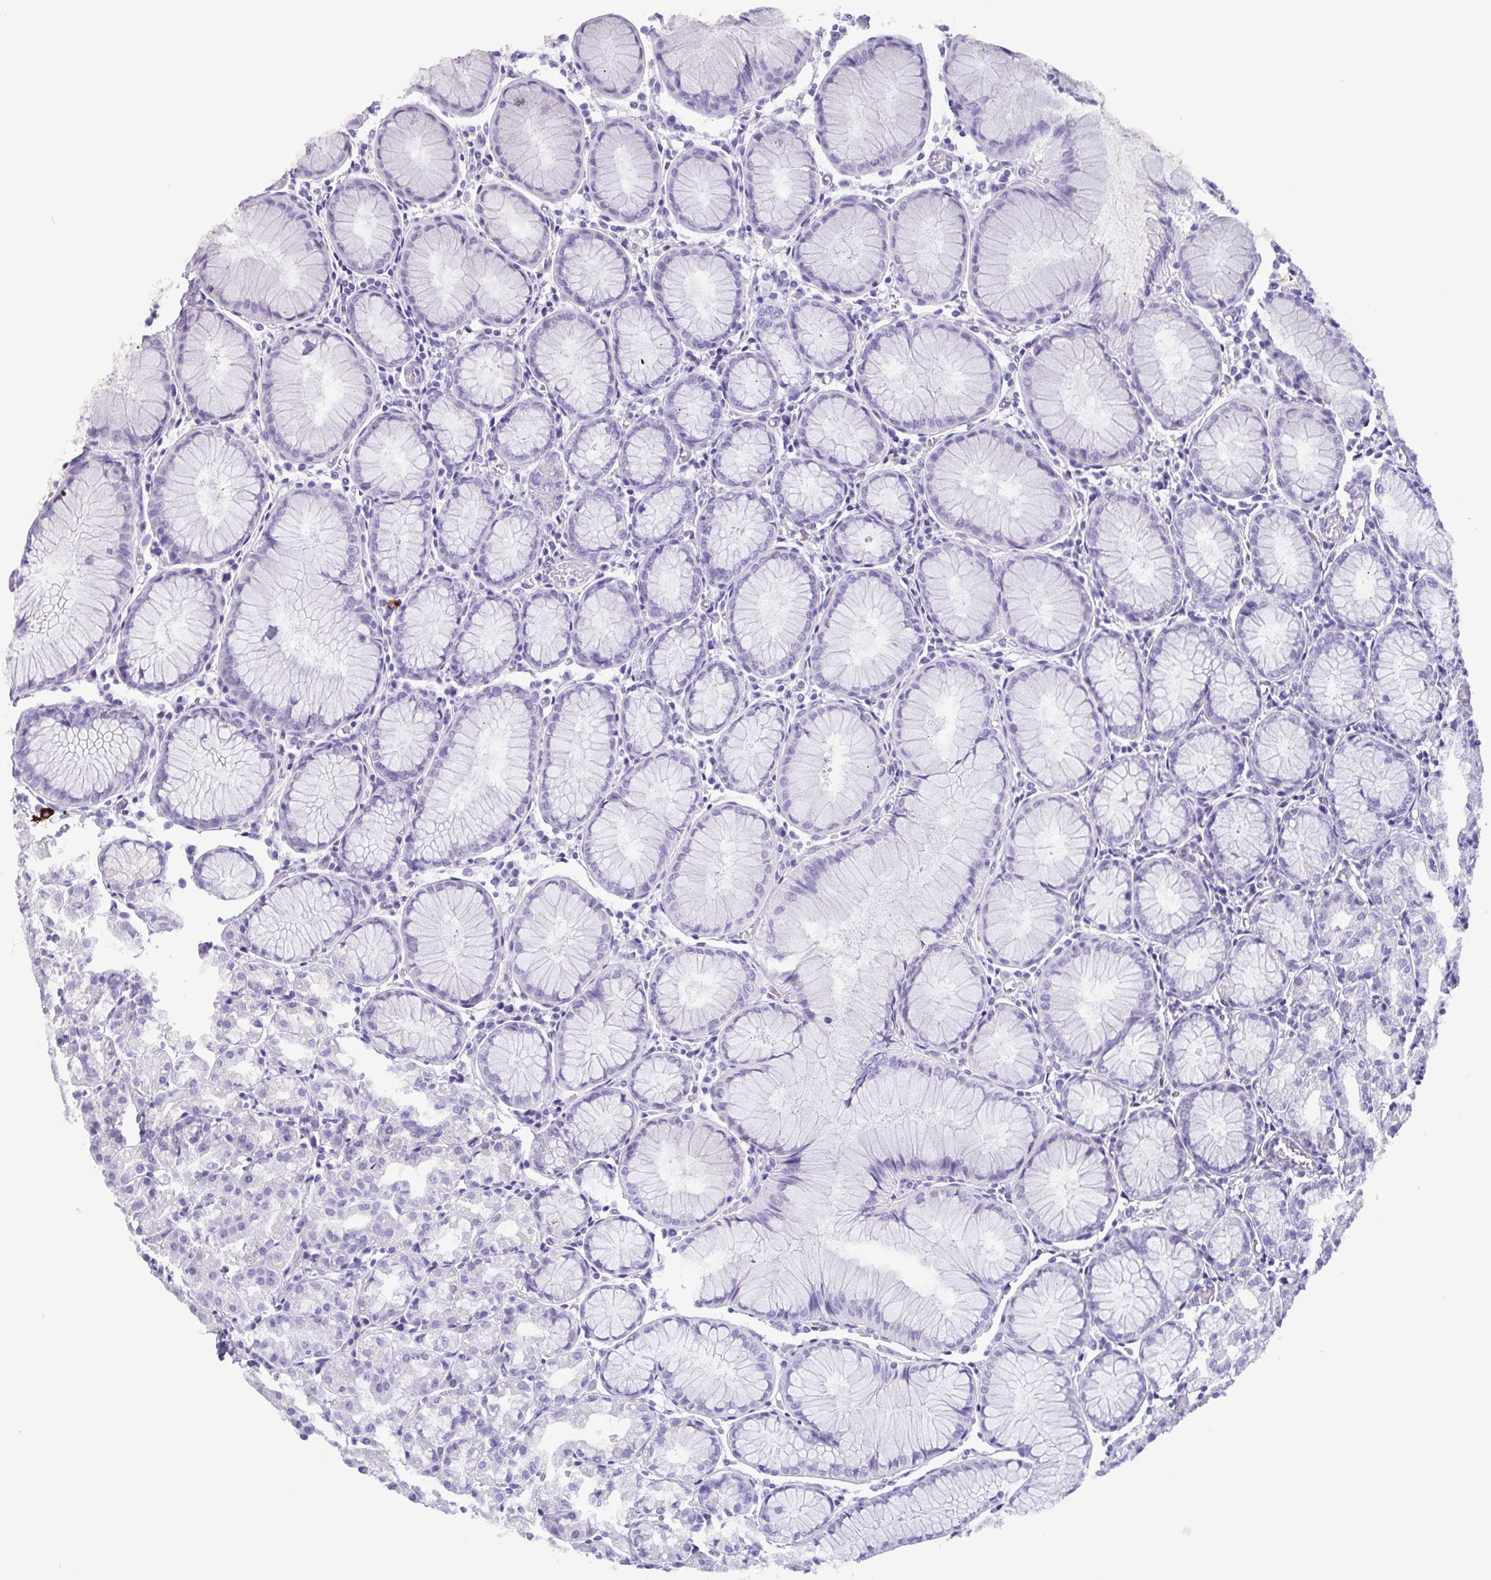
{"staining": {"intensity": "negative", "quantity": "none", "location": "none"}, "tissue": "stomach", "cell_type": "Glandular cells", "image_type": "normal", "snomed": [{"axis": "morphology", "description": "Normal tissue, NOS"}, {"axis": "topography", "description": "Stomach"}], "caption": "Immunohistochemistry micrograph of unremarkable stomach: human stomach stained with DAB displays no significant protein positivity in glandular cells.", "gene": "LTF", "patient": {"sex": "female", "age": 57}}